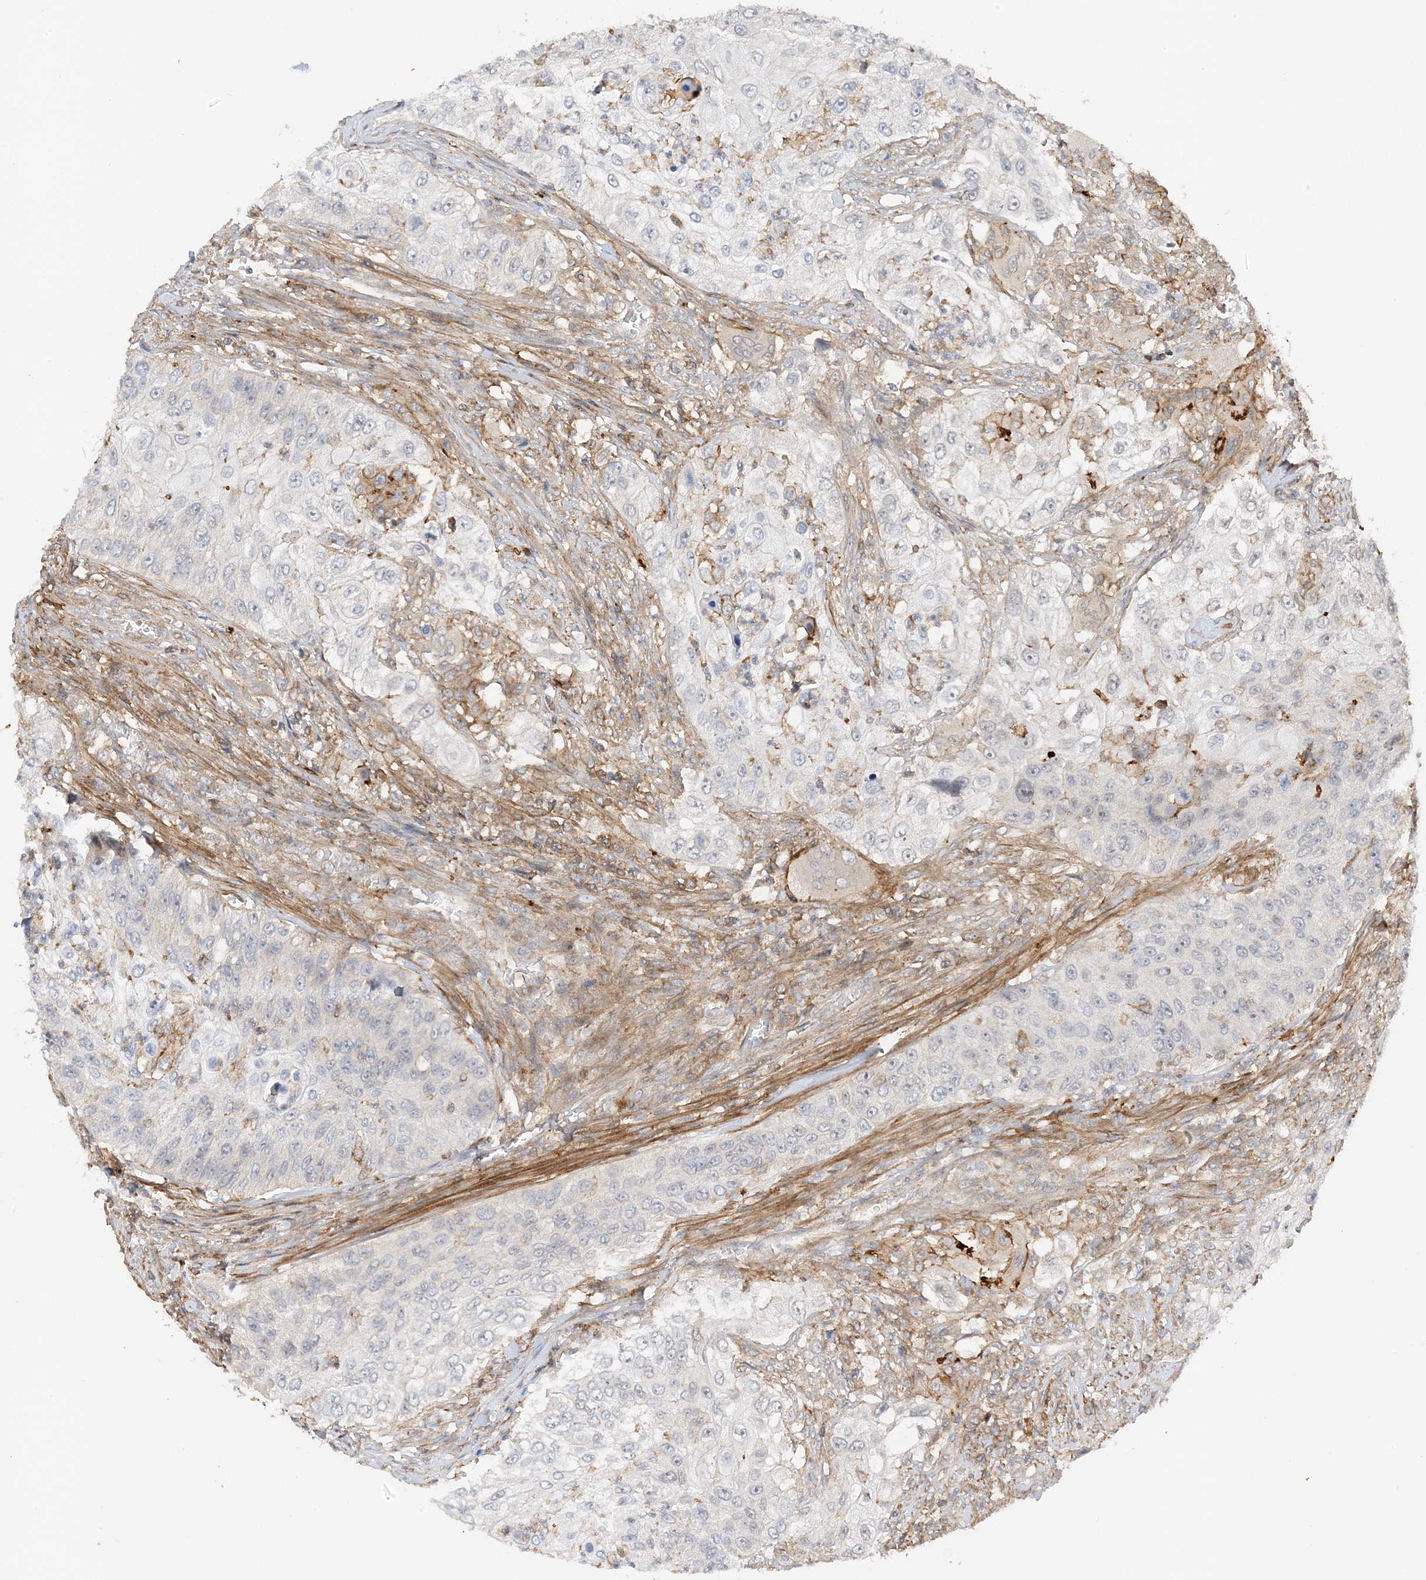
{"staining": {"intensity": "negative", "quantity": "none", "location": "none"}, "tissue": "urothelial cancer", "cell_type": "Tumor cells", "image_type": "cancer", "snomed": [{"axis": "morphology", "description": "Urothelial carcinoma, High grade"}, {"axis": "topography", "description": "Urinary bladder"}], "caption": "DAB (3,3'-diaminobenzidine) immunohistochemical staining of urothelial carcinoma (high-grade) displays no significant expression in tumor cells.", "gene": "TATDN3", "patient": {"sex": "female", "age": 60}}